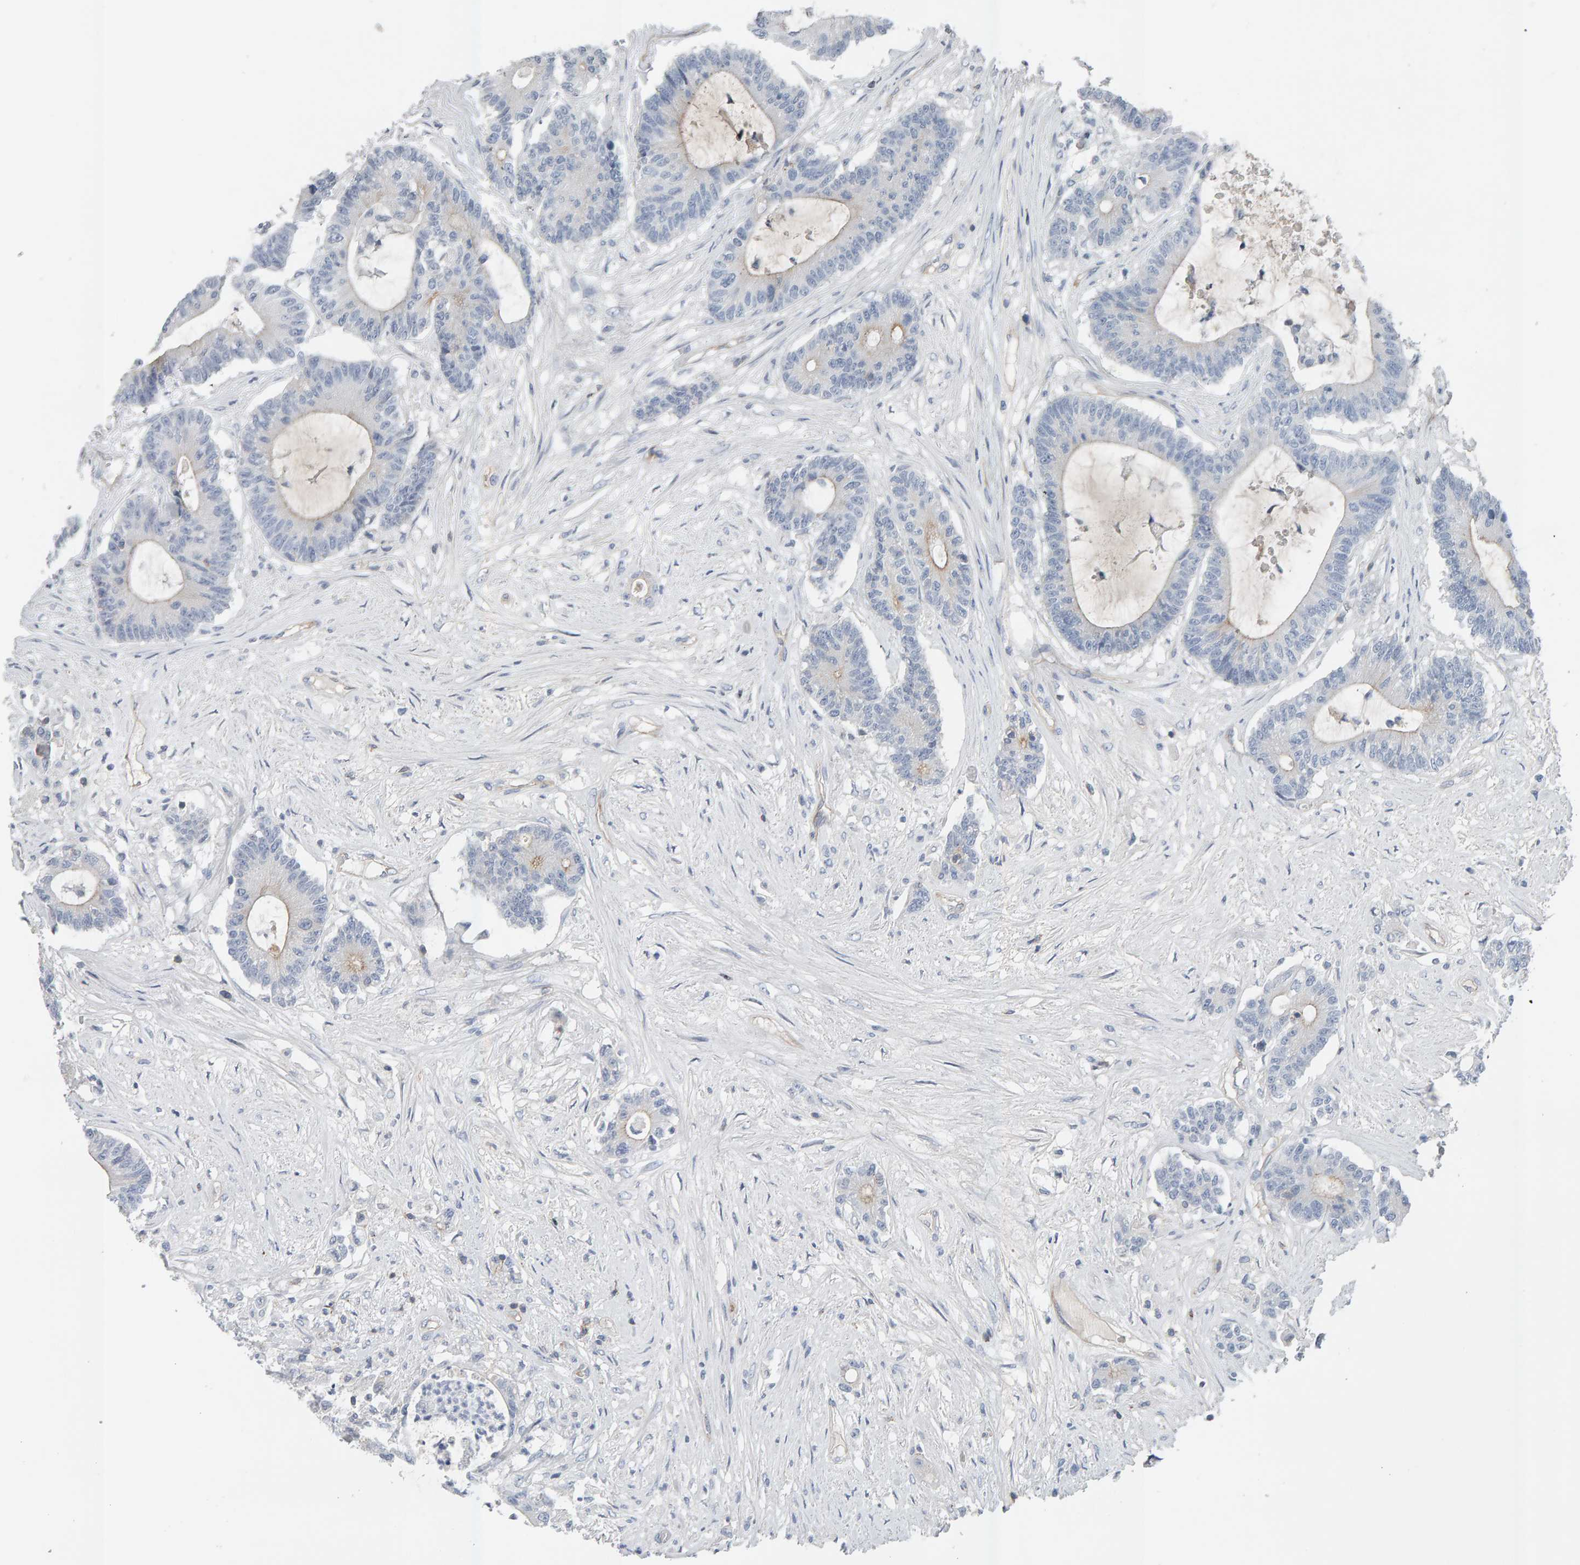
{"staining": {"intensity": "negative", "quantity": "none", "location": "none"}, "tissue": "colorectal cancer", "cell_type": "Tumor cells", "image_type": "cancer", "snomed": [{"axis": "morphology", "description": "Adenocarcinoma, NOS"}, {"axis": "topography", "description": "Colon"}], "caption": "Colorectal cancer (adenocarcinoma) was stained to show a protein in brown. There is no significant expression in tumor cells.", "gene": "FYN", "patient": {"sex": "female", "age": 84}}